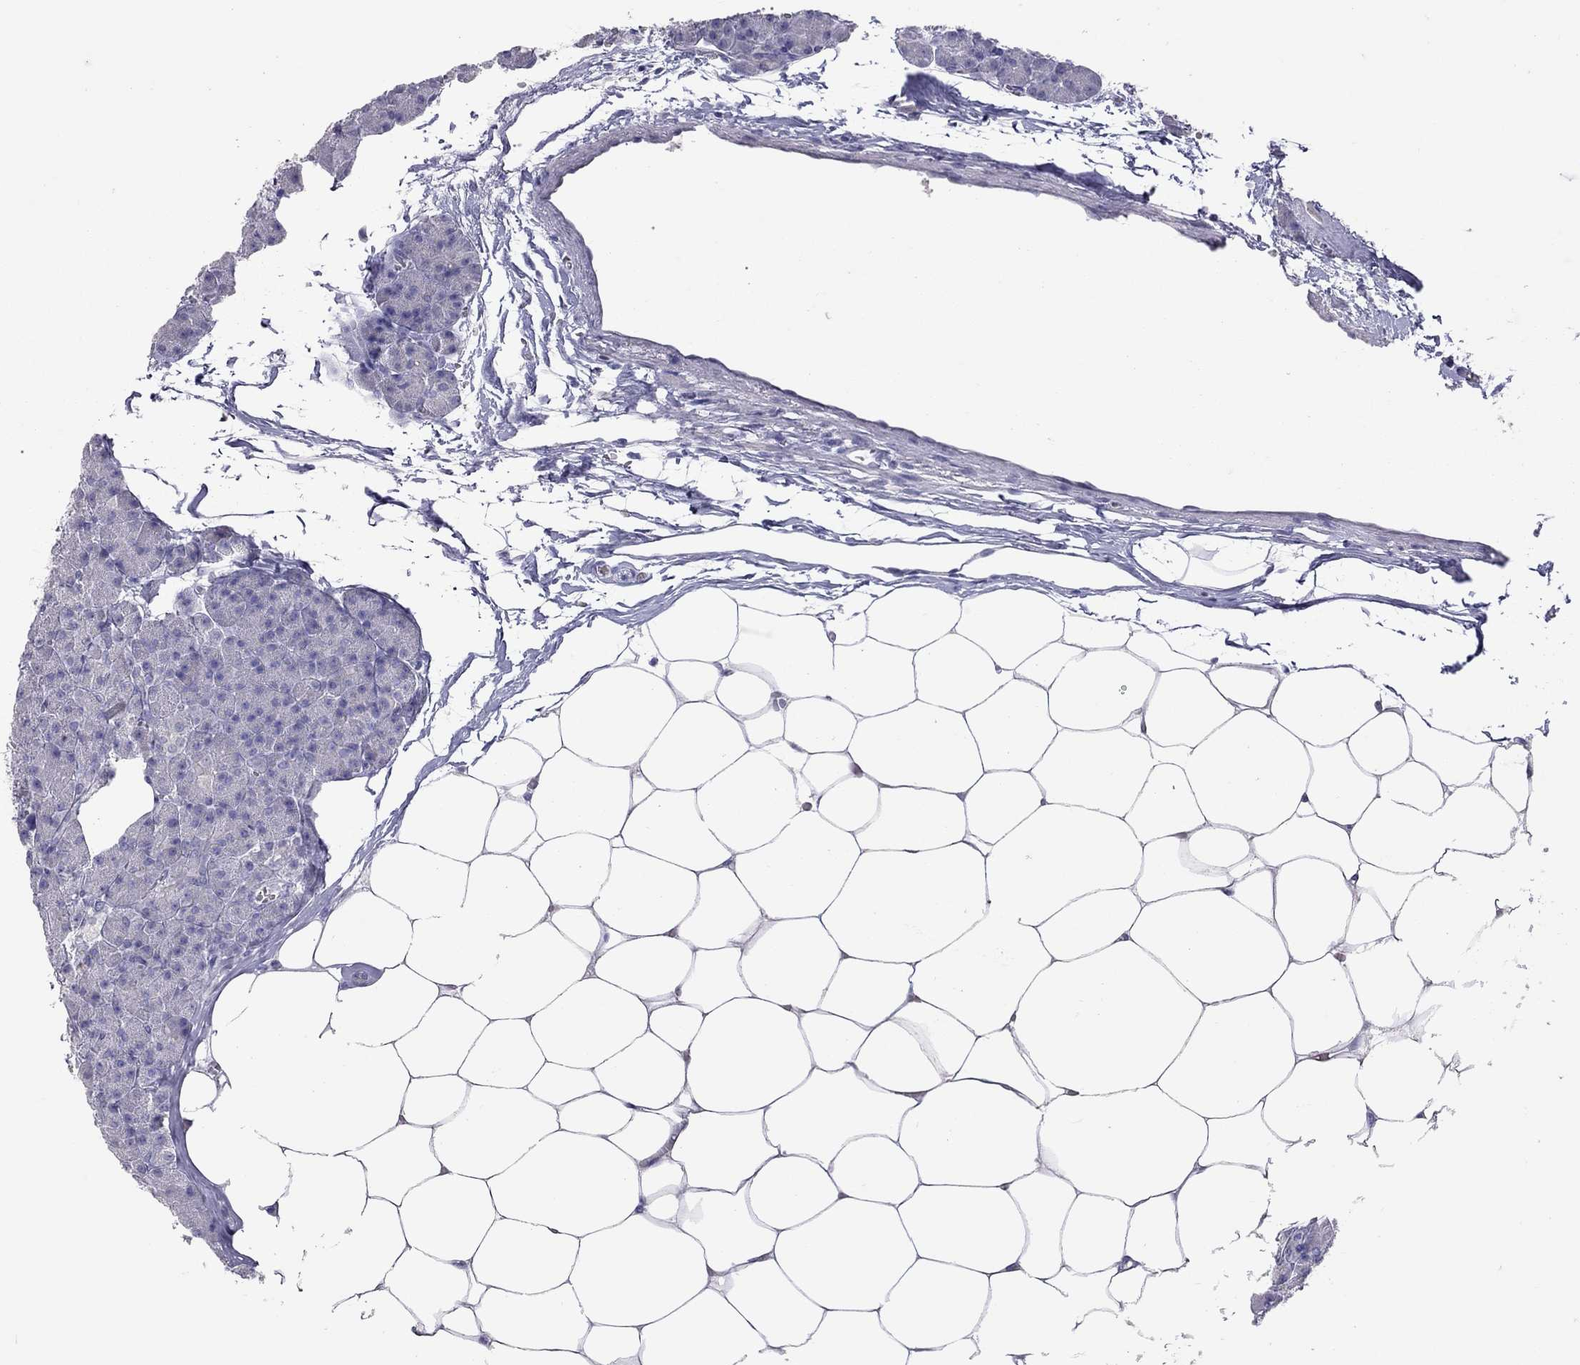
{"staining": {"intensity": "negative", "quantity": "none", "location": "none"}, "tissue": "pancreas", "cell_type": "Exocrine glandular cells", "image_type": "normal", "snomed": [{"axis": "morphology", "description": "Normal tissue, NOS"}, {"axis": "topography", "description": "Pancreas"}], "caption": "Immunohistochemistry (IHC) of benign human pancreas displays no staining in exocrine glandular cells. (Brightfield microscopy of DAB IHC at high magnification).", "gene": "MUC16", "patient": {"sex": "female", "age": 45}}